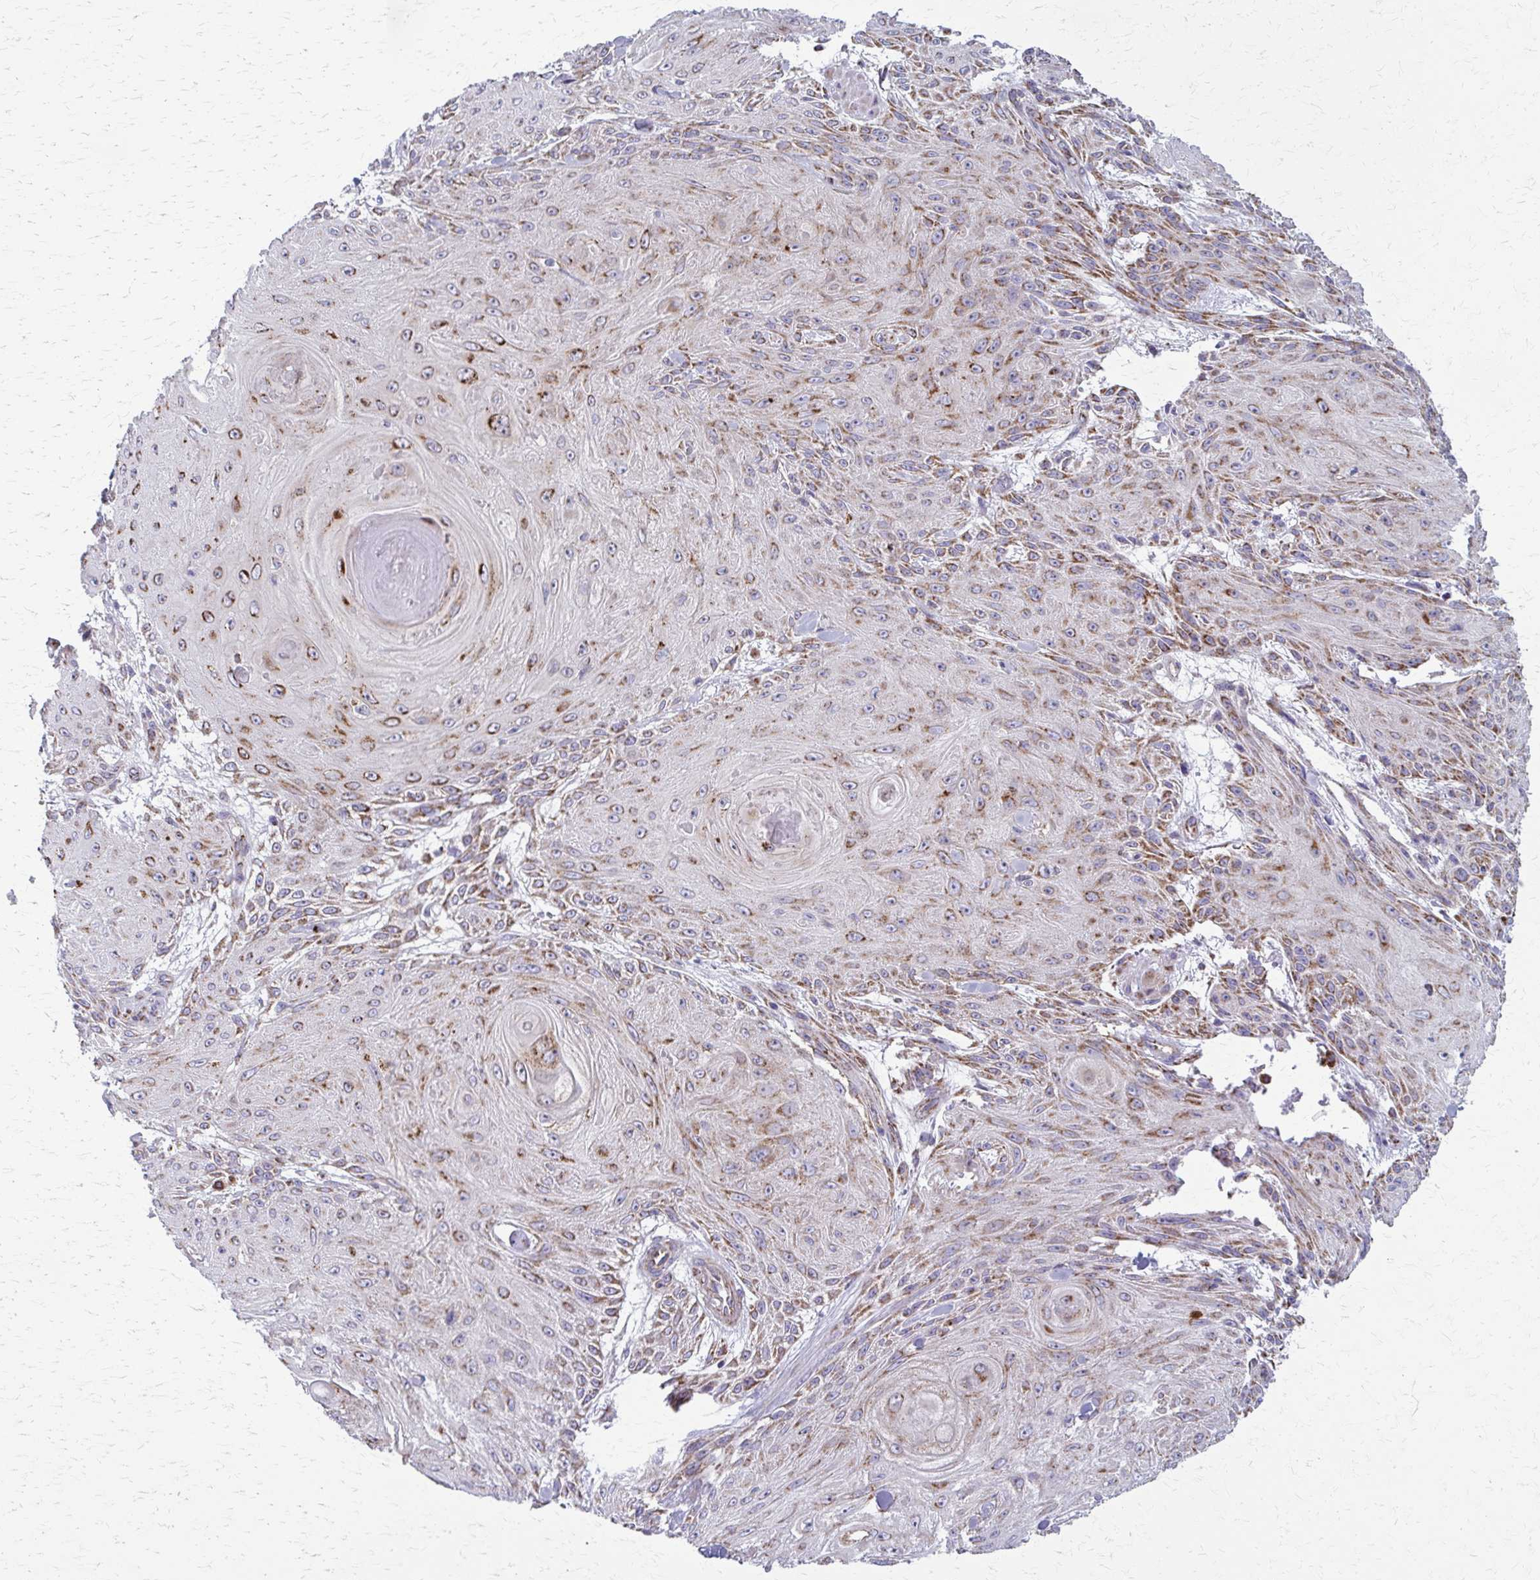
{"staining": {"intensity": "moderate", "quantity": ">75%", "location": "cytoplasmic/membranous"}, "tissue": "skin cancer", "cell_type": "Tumor cells", "image_type": "cancer", "snomed": [{"axis": "morphology", "description": "Squamous cell carcinoma, NOS"}, {"axis": "topography", "description": "Skin"}], "caption": "Protein expression analysis of human skin squamous cell carcinoma reveals moderate cytoplasmic/membranous staining in approximately >75% of tumor cells.", "gene": "TVP23A", "patient": {"sex": "male", "age": 88}}